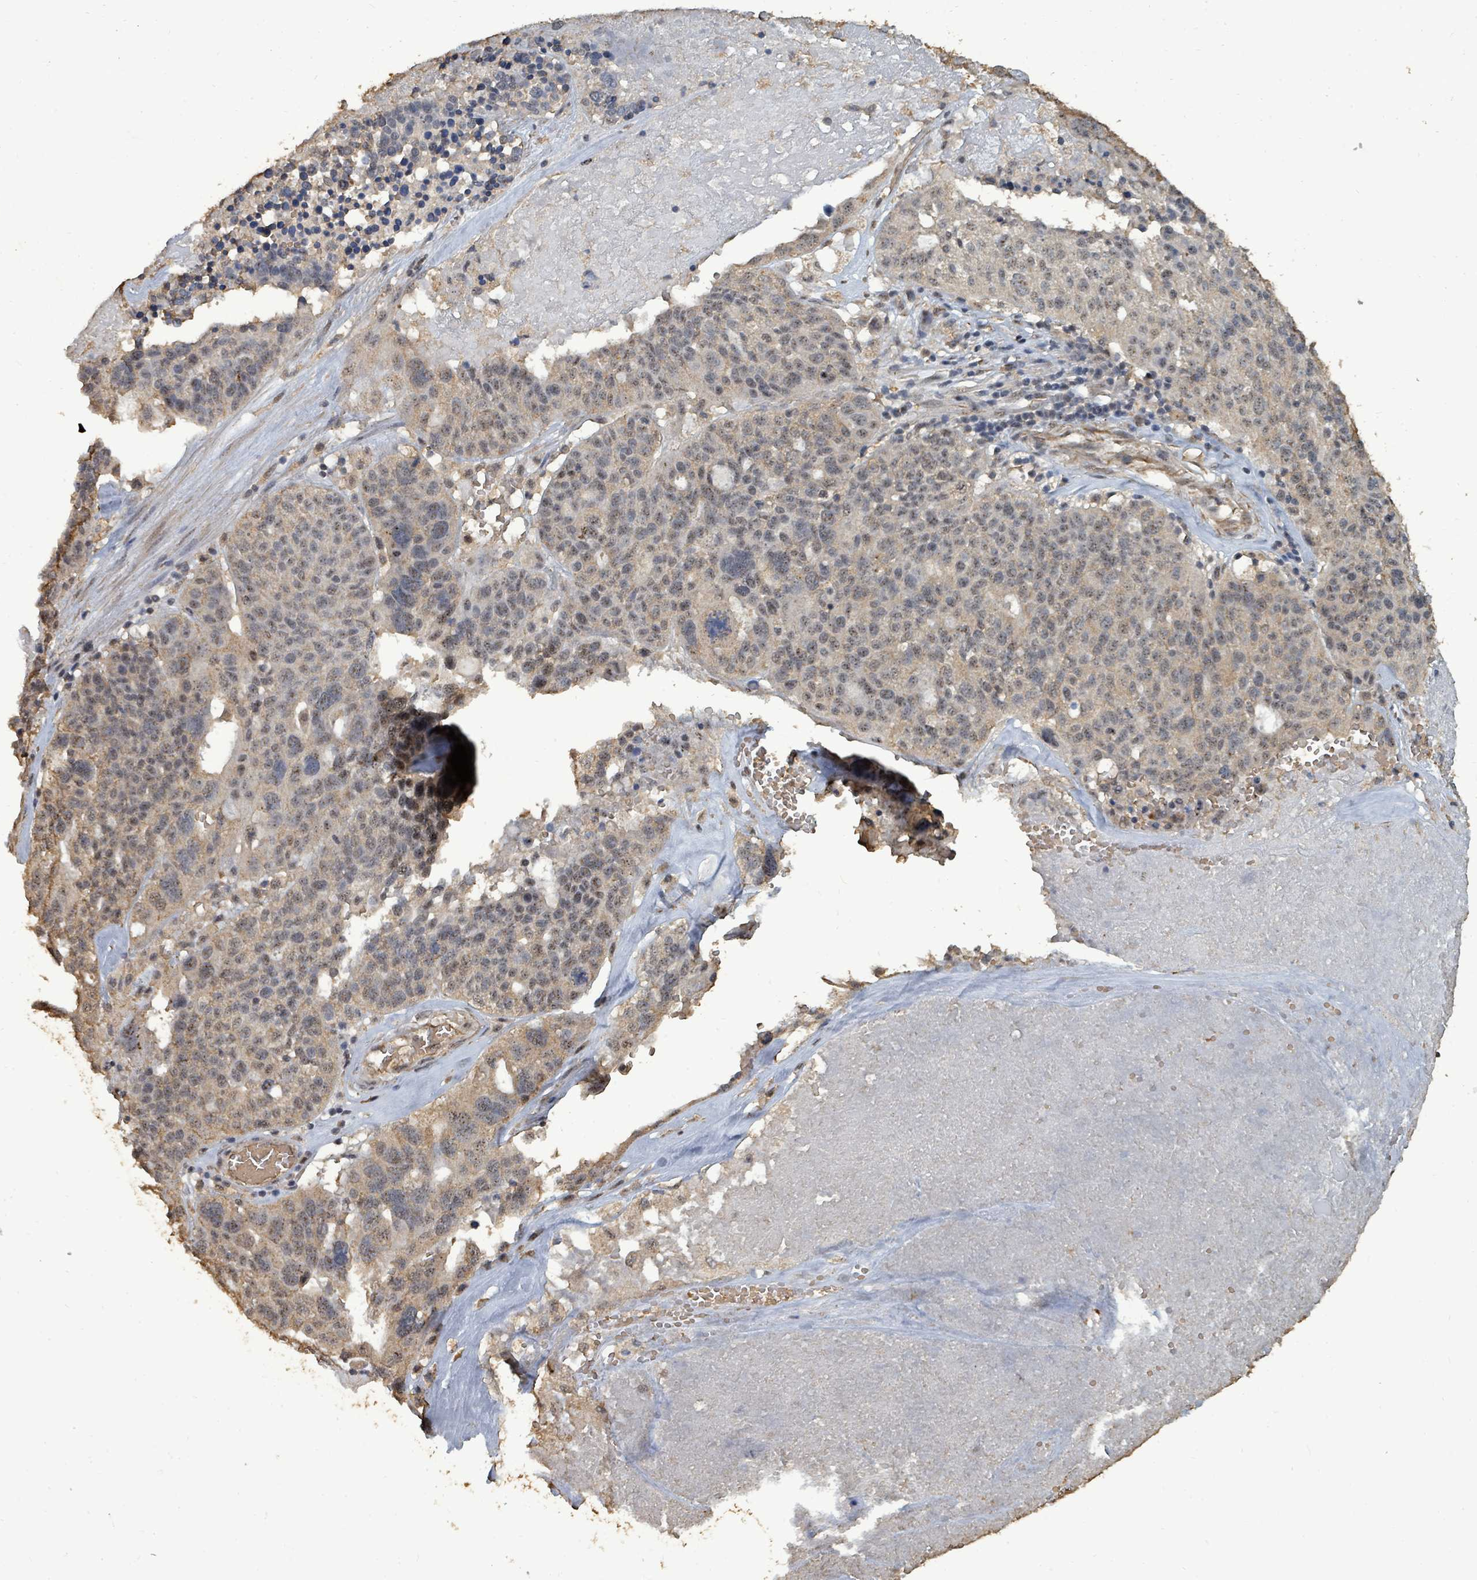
{"staining": {"intensity": "weak", "quantity": "25%-75%", "location": "cytoplasmic/membranous,nuclear"}, "tissue": "ovarian cancer", "cell_type": "Tumor cells", "image_type": "cancer", "snomed": [{"axis": "morphology", "description": "Cystadenocarcinoma, serous, NOS"}, {"axis": "topography", "description": "Ovary"}], "caption": "Brown immunohistochemical staining in human serous cystadenocarcinoma (ovarian) displays weak cytoplasmic/membranous and nuclear staining in approximately 25%-75% of tumor cells. The staining was performed using DAB (3,3'-diaminobenzidine) to visualize the protein expression in brown, while the nuclei were stained in blue with hematoxylin (Magnification: 20x).", "gene": "C6orf52", "patient": {"sex": "female", "age": 59}}